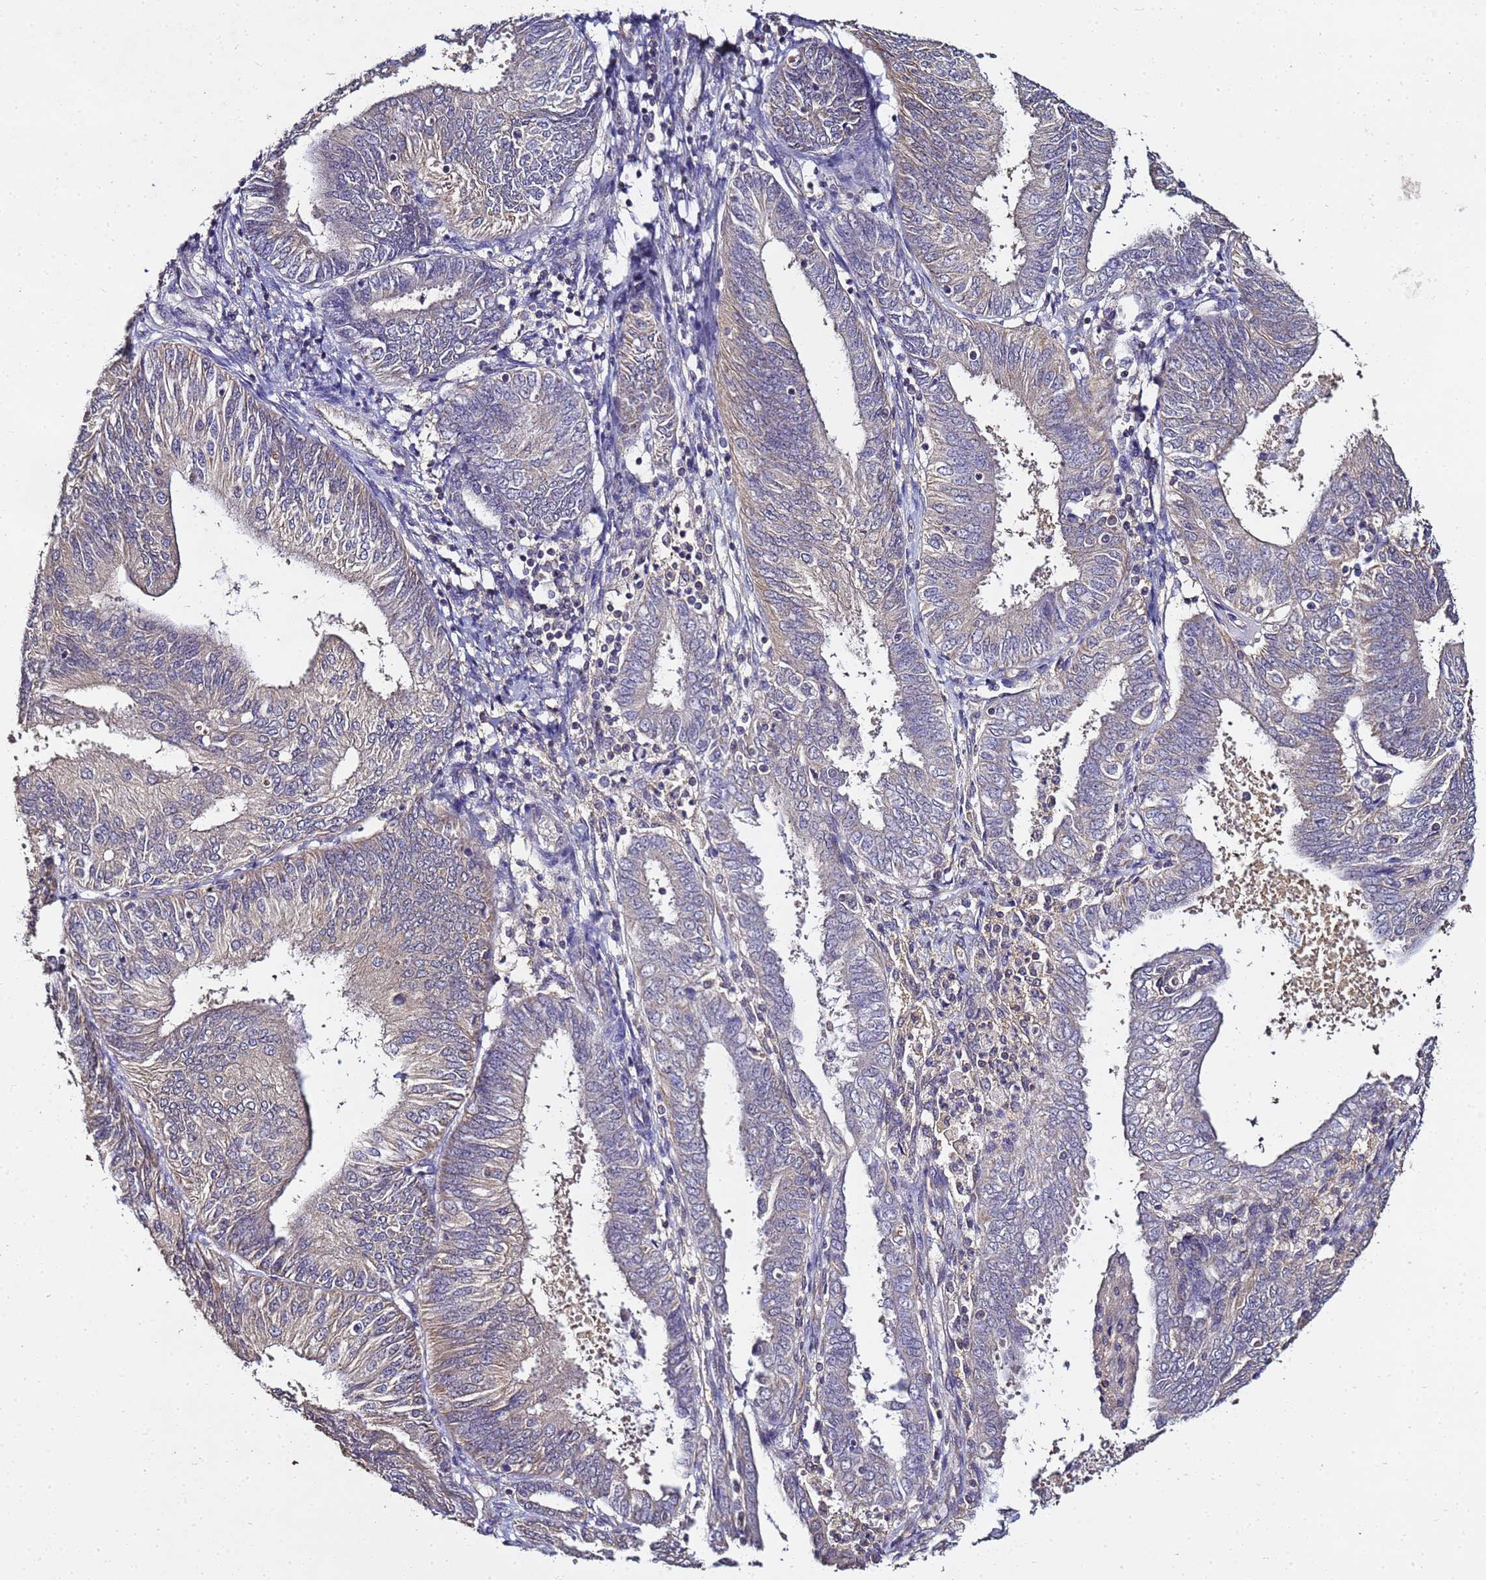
{"staining": {"intensity": "weak", "quantity": "25%-75%", "location": "cytoplasmic/membranous"}, "tissue": "endometrial cancer", "cell_type": "Tumor cells", "image_type": "cancer", "snomed": [{"axis": "morphology", "description": "Adenocarcinoma, NOS"}, {"axis": "topography", "description": "Endometrium"}], "caption": "Human endometrial adenocarcinoma stained with a brown dye exhibits weak cytoplasmic/membranous positive expression in approximately 25%-75% of tumor cells.", "gene": "ENOPH1", "patient": {"sex": "female", "age": 58}}